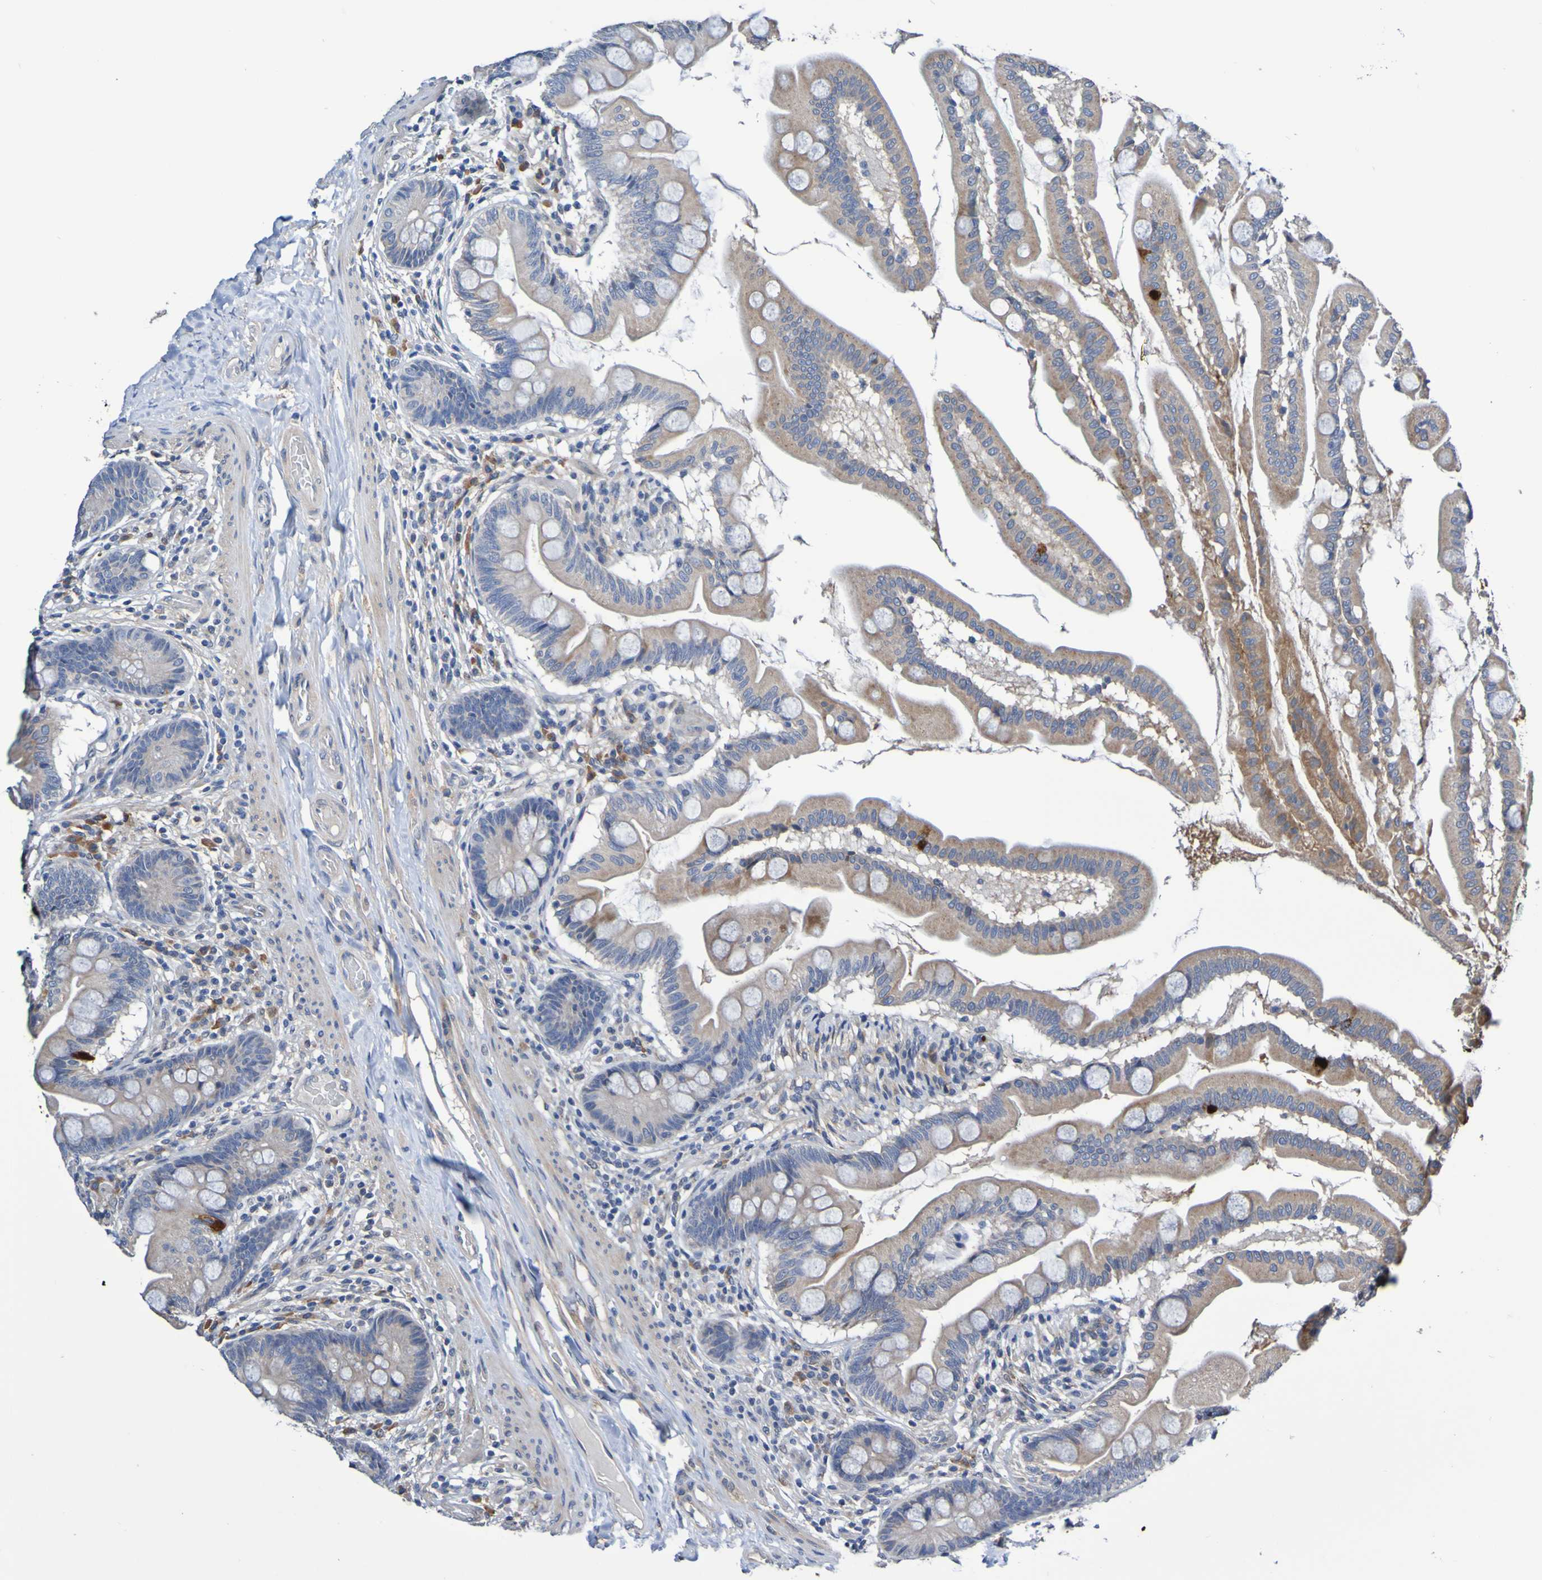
{"staining": {"intensity": "moderate", "quantity": "25%-75%", "location": "cytoplasmic/membranous"}, "tissue": "small intestine", "cell_type": "Glandular cells", "image_type": "normal", "snomed": [{"axis": "morphology", "description": "Normal tissue, NOS"}, {"axis": "topography", "description": "Small intestine"}], "caption": "Immunohistochemistry of benign human small intestine displays medium levels of moderate cytoplasmic/membranous staining in about 25%-75% of glandular cells.", "gene": "METAP2", "patient": {"sex": "female", "age": 56}}